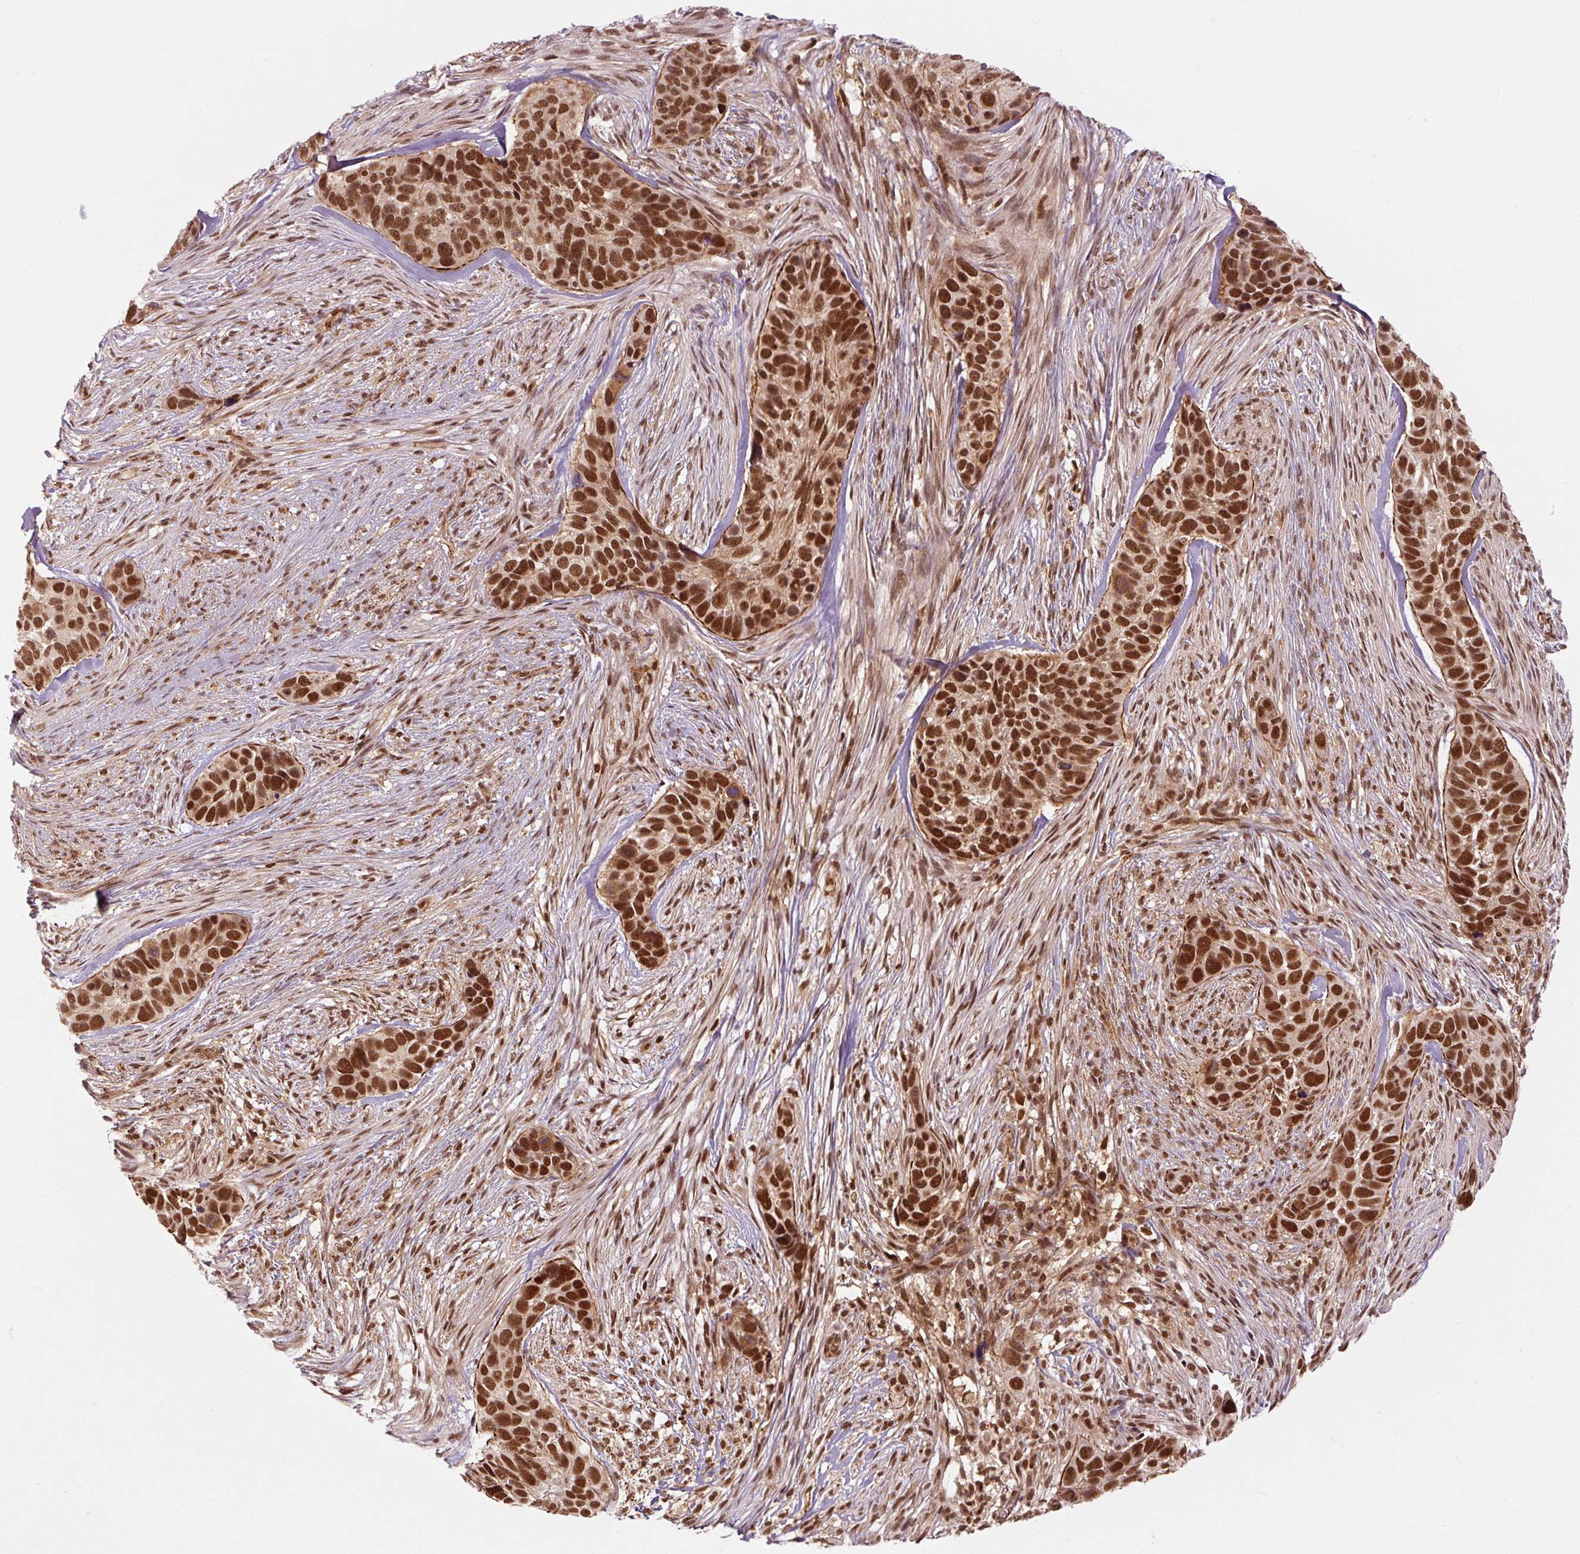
{"staining": {"intensity": "strong", "quantity": ">75%", "location": "nuclear"}, "tissue": "skin cancer", "cell_type": "Tumor cells", "image_type": "cancer", "snomed": [{"axis": "morphology", "description": "Basal cell carcinoma"}, {"axis": "topography", "description": "Skin"}], "caption": "Skin basal cell carcinoma was stained to show a protein in brown. There is high levels of strong nuclear staining in approximately >75% of tumor cells. (DAB (3,3'-diaminobenzidine) IHC with brightfield microscopy, high magnification).", "gene": "CSTF1", "patient": {"sex": "female", "age": 82}}